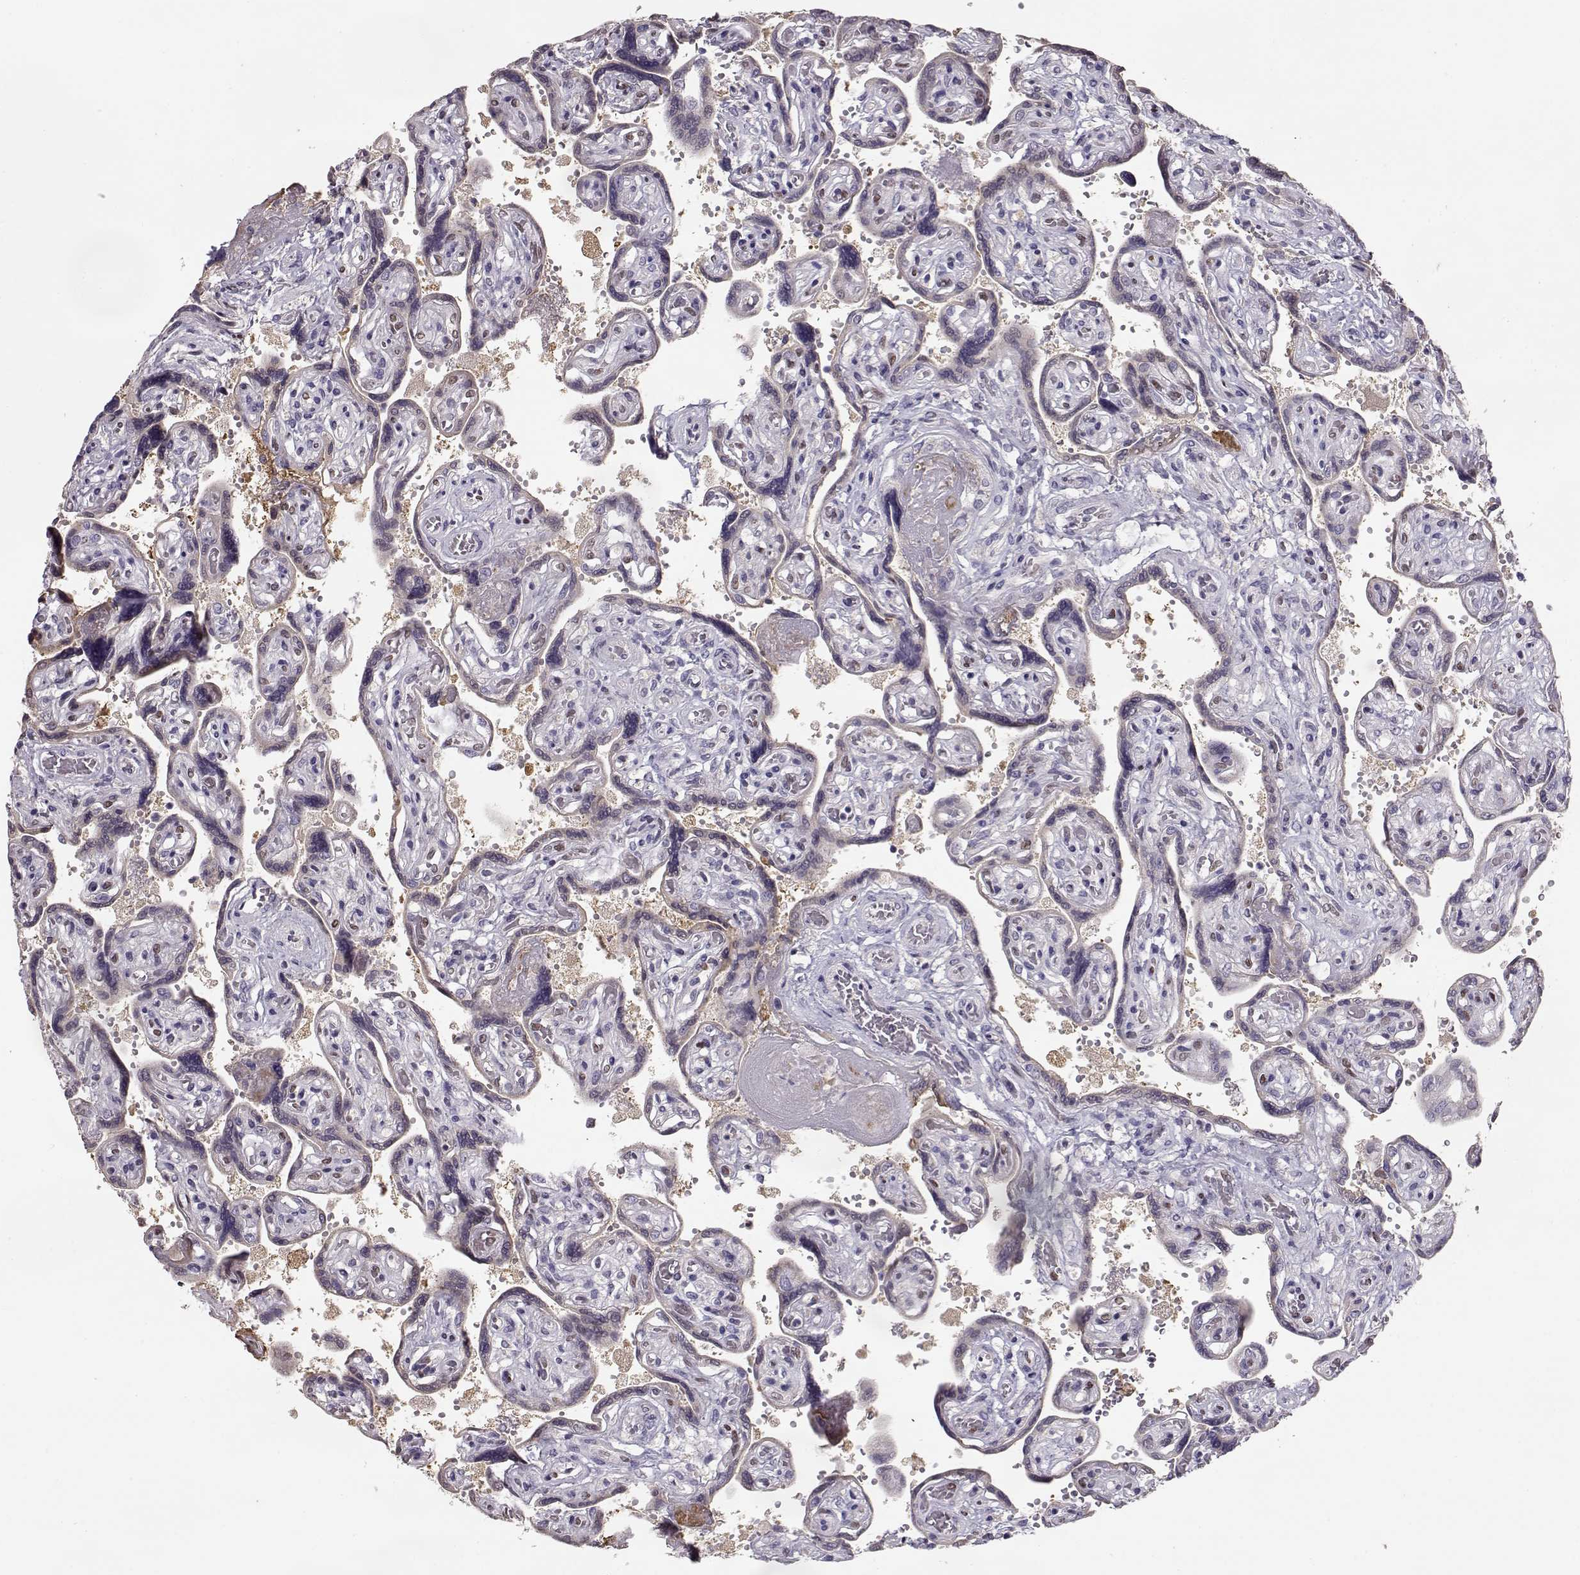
{"staining": {"intensity": "negative", "quantity": "none", "location": "none"}, "tissue": "placenta", "cell_type": "Decidual cells", "image_type": "normal", "snomed": [{"axis": "morphology", "description": "Normal tissue, NOS"}, {"axis": "topography", "description": "Placenta"}], "caption": "A histopathology image of human placenta is negative for staining in decidual cells. Nuclei are stained in blue.", "gene": "GRK1", "patient": {"sex": "female", "age": 32}}